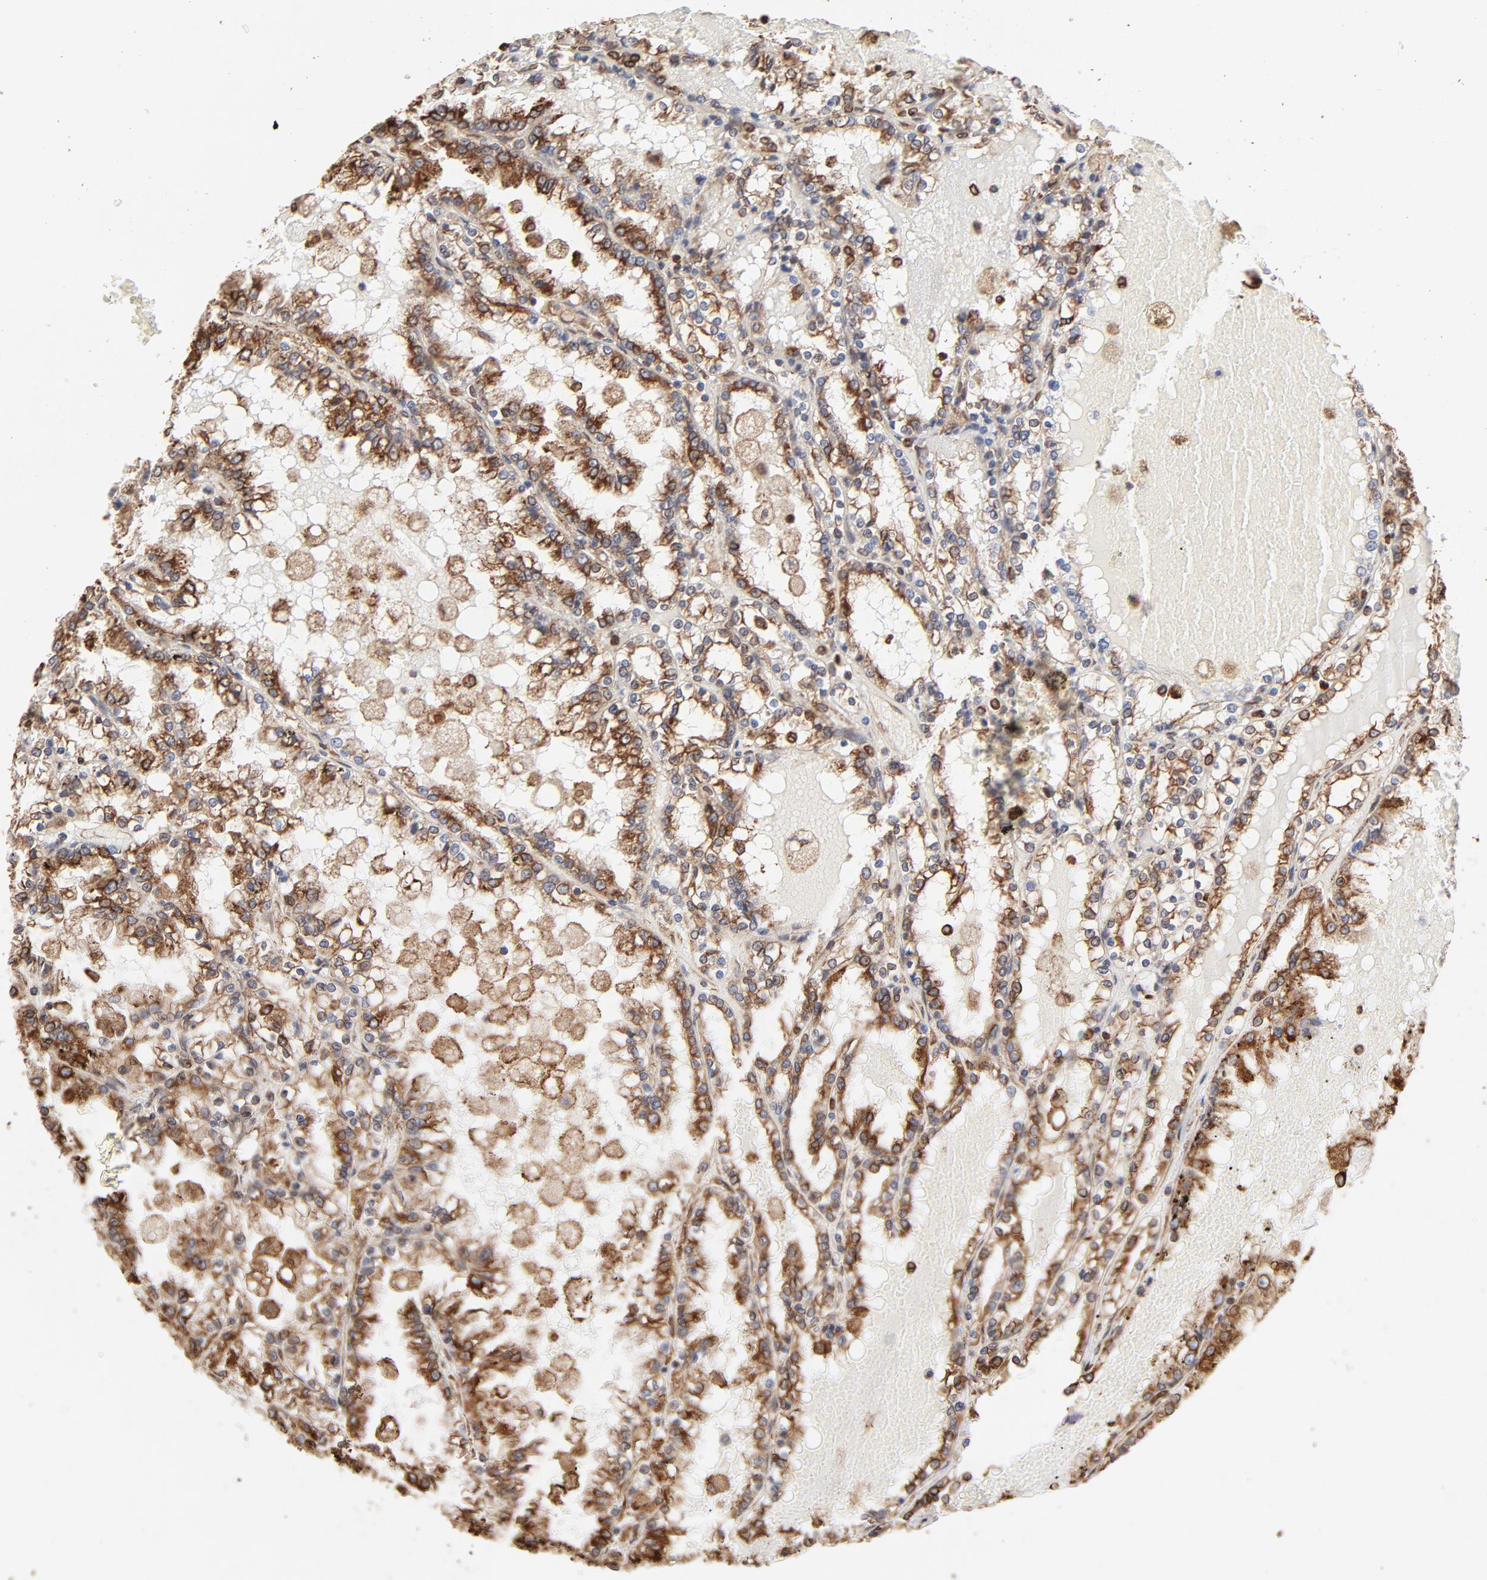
{"staining": {"intensity": "moderate", "quantity": ">75%", "location": "cytoplasmic/membranous"}, "tissue": "renal cancer", "cell_type": "Tumor cells", "image_type": "cancer", "snomed": [{"axis": "morphology", "description": "Adenocarcinoma, NOS"}, {"axis": "topography", "description": "Kidney"}], "caption": "Moderate cytoplasmic/membranous protein positivity is appreciated in about >75% of tumor cells in adenocarcinoma (renal). The protein of interest is stained brown, and the nuclei are stained in blue (DAB (3,3'-diaminobenzidine) IHC with brightfield microscopy, high magnification).", "gene": "CANX", "patient": {"sex": "female", "age": 56}}